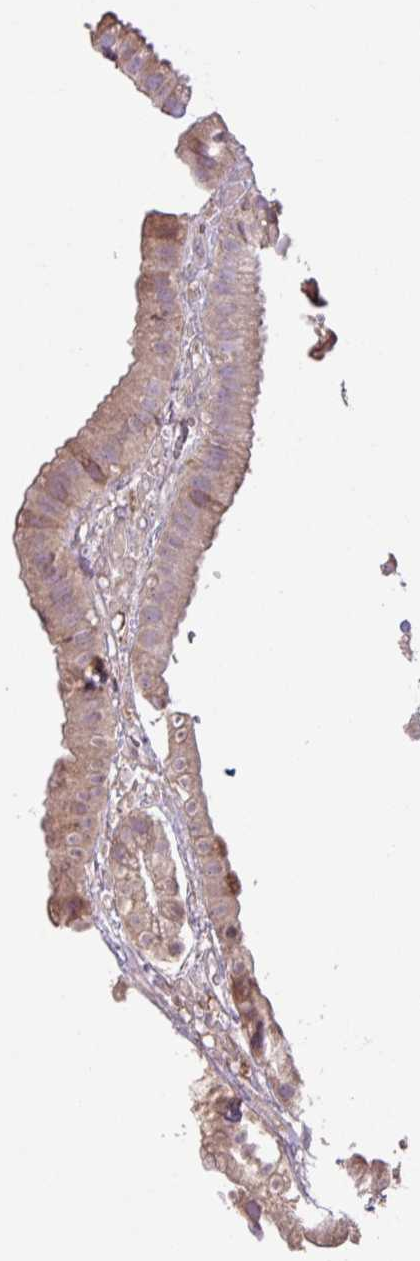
{"staining": {"intensity": "moderate", "quantity": "25%-75%", "location": "cytoplasmic/membranous"}, "tissue": "gallbladder", "cell_type": "Glandular cells", "image_type": "normal", "snomed": [{"axis": "morphology", "description": "Normal tissue, NOS"}, {"axis": "topography", "description": "Gallbladder"}], "caption": "An immunohistochemistry (IHC) photomicrograph of normal tissue is shown. Protein staining in brown highlights moderate cytoplasmic/membranous positivity in gallbladder within glandular cells.", "gene": "ARHGEF25", "patient": {"sex": "female", "age": 61}}